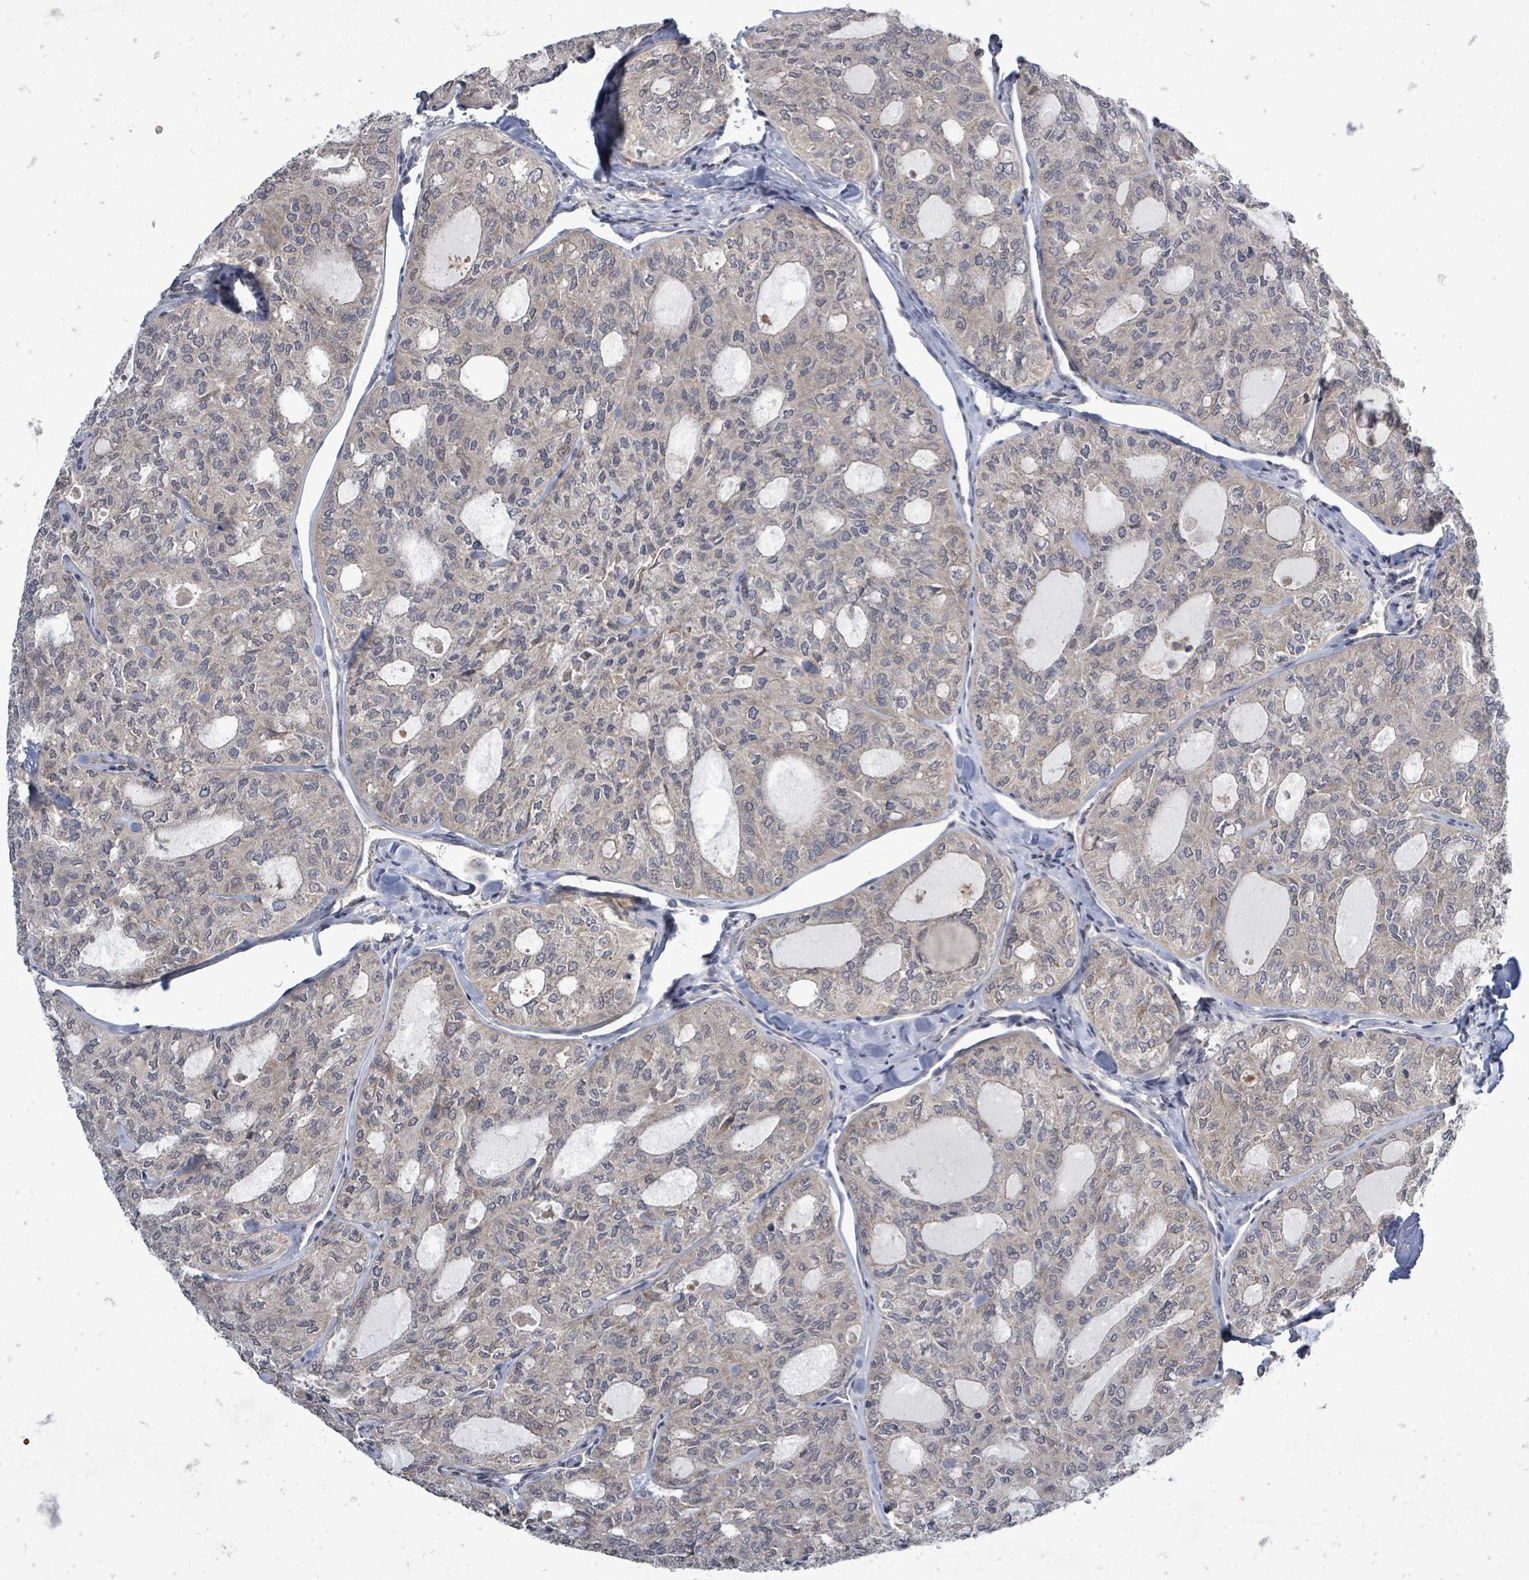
{"staining": {"intensity": "weak", "quantity": "25%-75%", "location": "cytoplasmic/membranous"}, "tissue": "thyroid cancer", "cell_type": "Tumor cells", "image_type": "cancer", "snomed": [{"axis": "morphology", "description": "Follicular adenoma carcinoma, NOS"}, {"axis": "topography", "description": "Thyroid gland"}], "caption": "A photomicrograph of human thyroid follicular adenoma carcinoma stained for a protein demonstrates weak cytoplasmic/membranous brown staining in tumor cells. The staining was performed using DAB (3,3'-diaminobenzidine), with brown indicating positive protein expression. Nuclei are stained blue with hematoxylin.", "gene": "RALGAPB", "patient": {"sex": "male", "age": 75}}